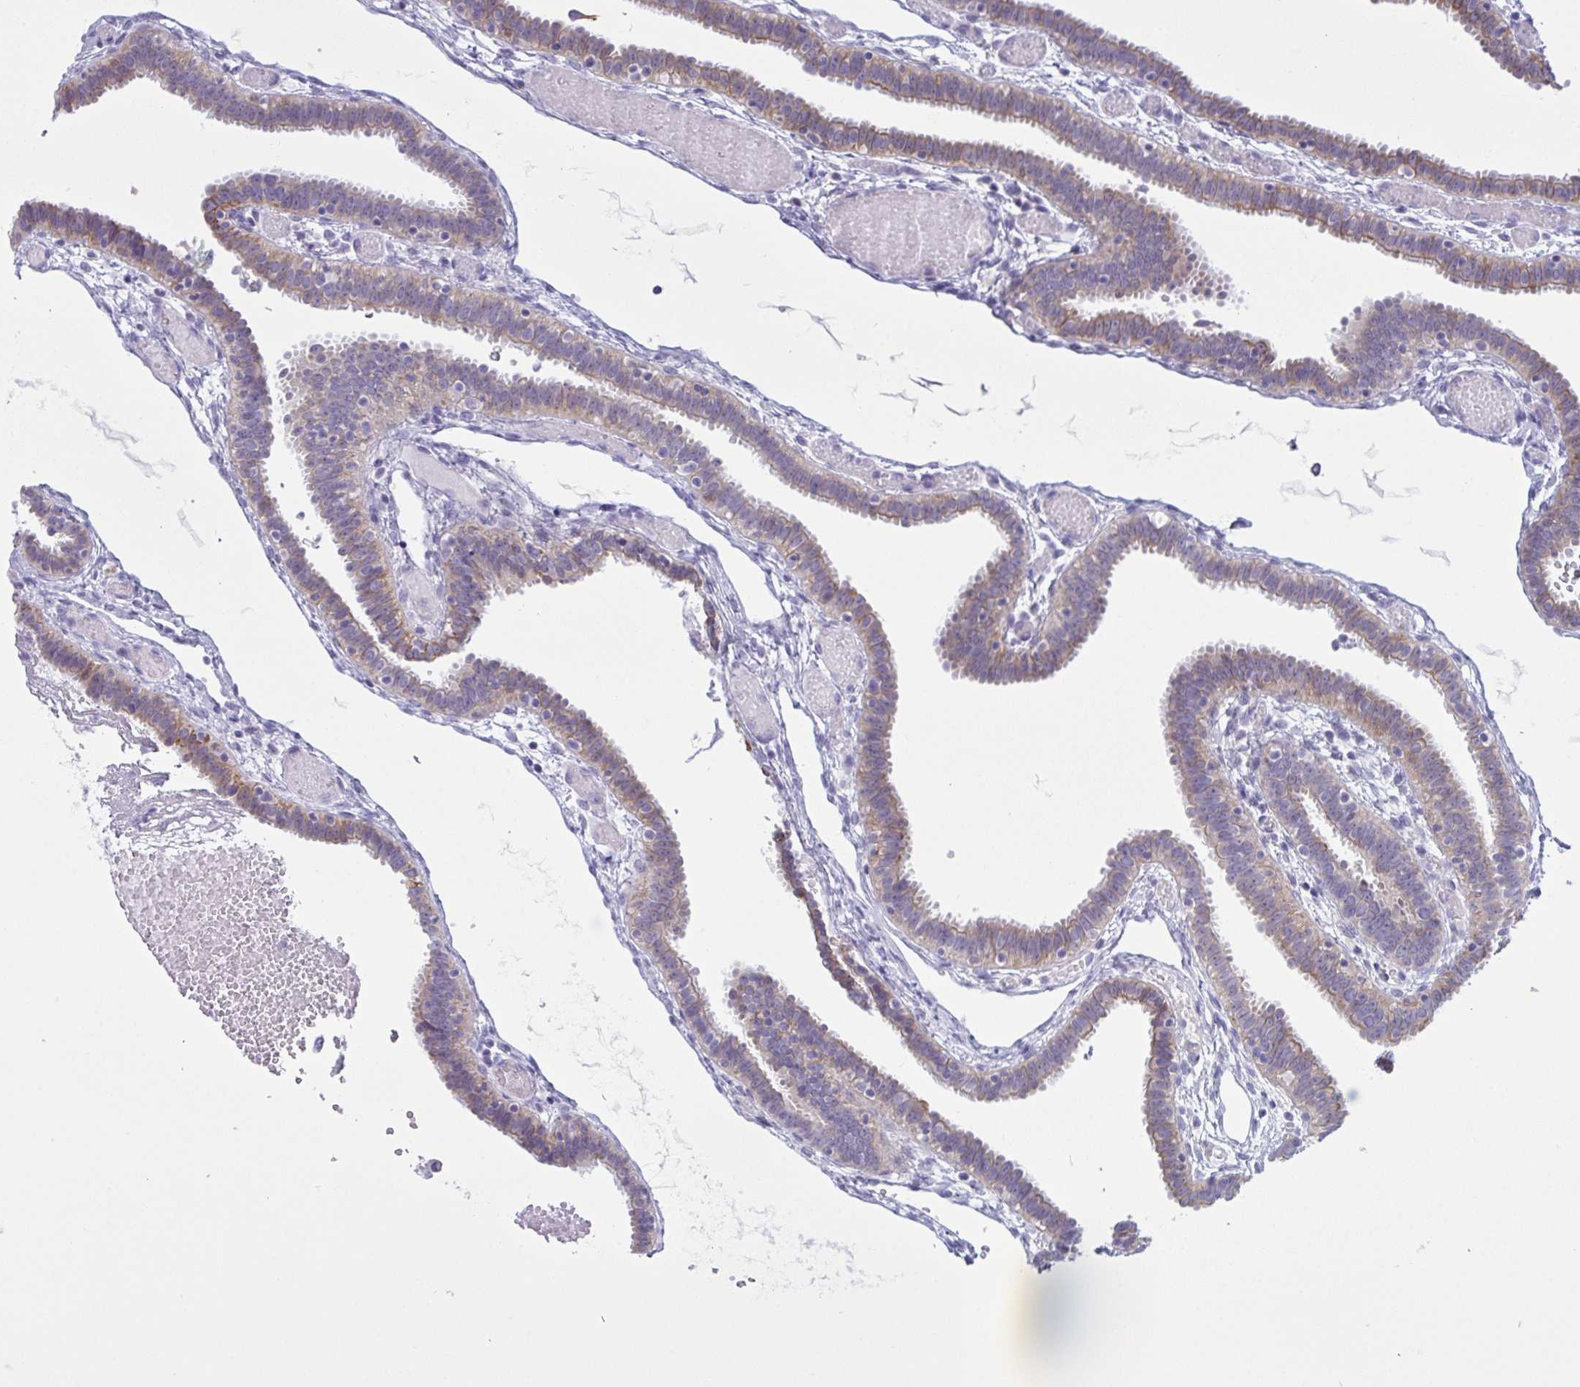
{"staining": {"intensity": "weak", "quantity": "25%-75%", "location": "cytoplasmic/membranous"}, "tissue": "fallopian tube", "cell_type": "Glandular cells", "image_type": "normal", "snomed": [{"axis": "morphology", "description": "Normal tissue, NOS"}, {"axis": "topography", "description": "Fallopian tube"}], "caption": "Unremarkable fallopian tube demonstrates weak cytoplasmic/membranous expression in approximately 25%-75% of glandular cells (DAB IHC with brightfield microscopy, high magnification)..", "gene": "TENT5D", "patient": {"sex": "female", "age": 37}}